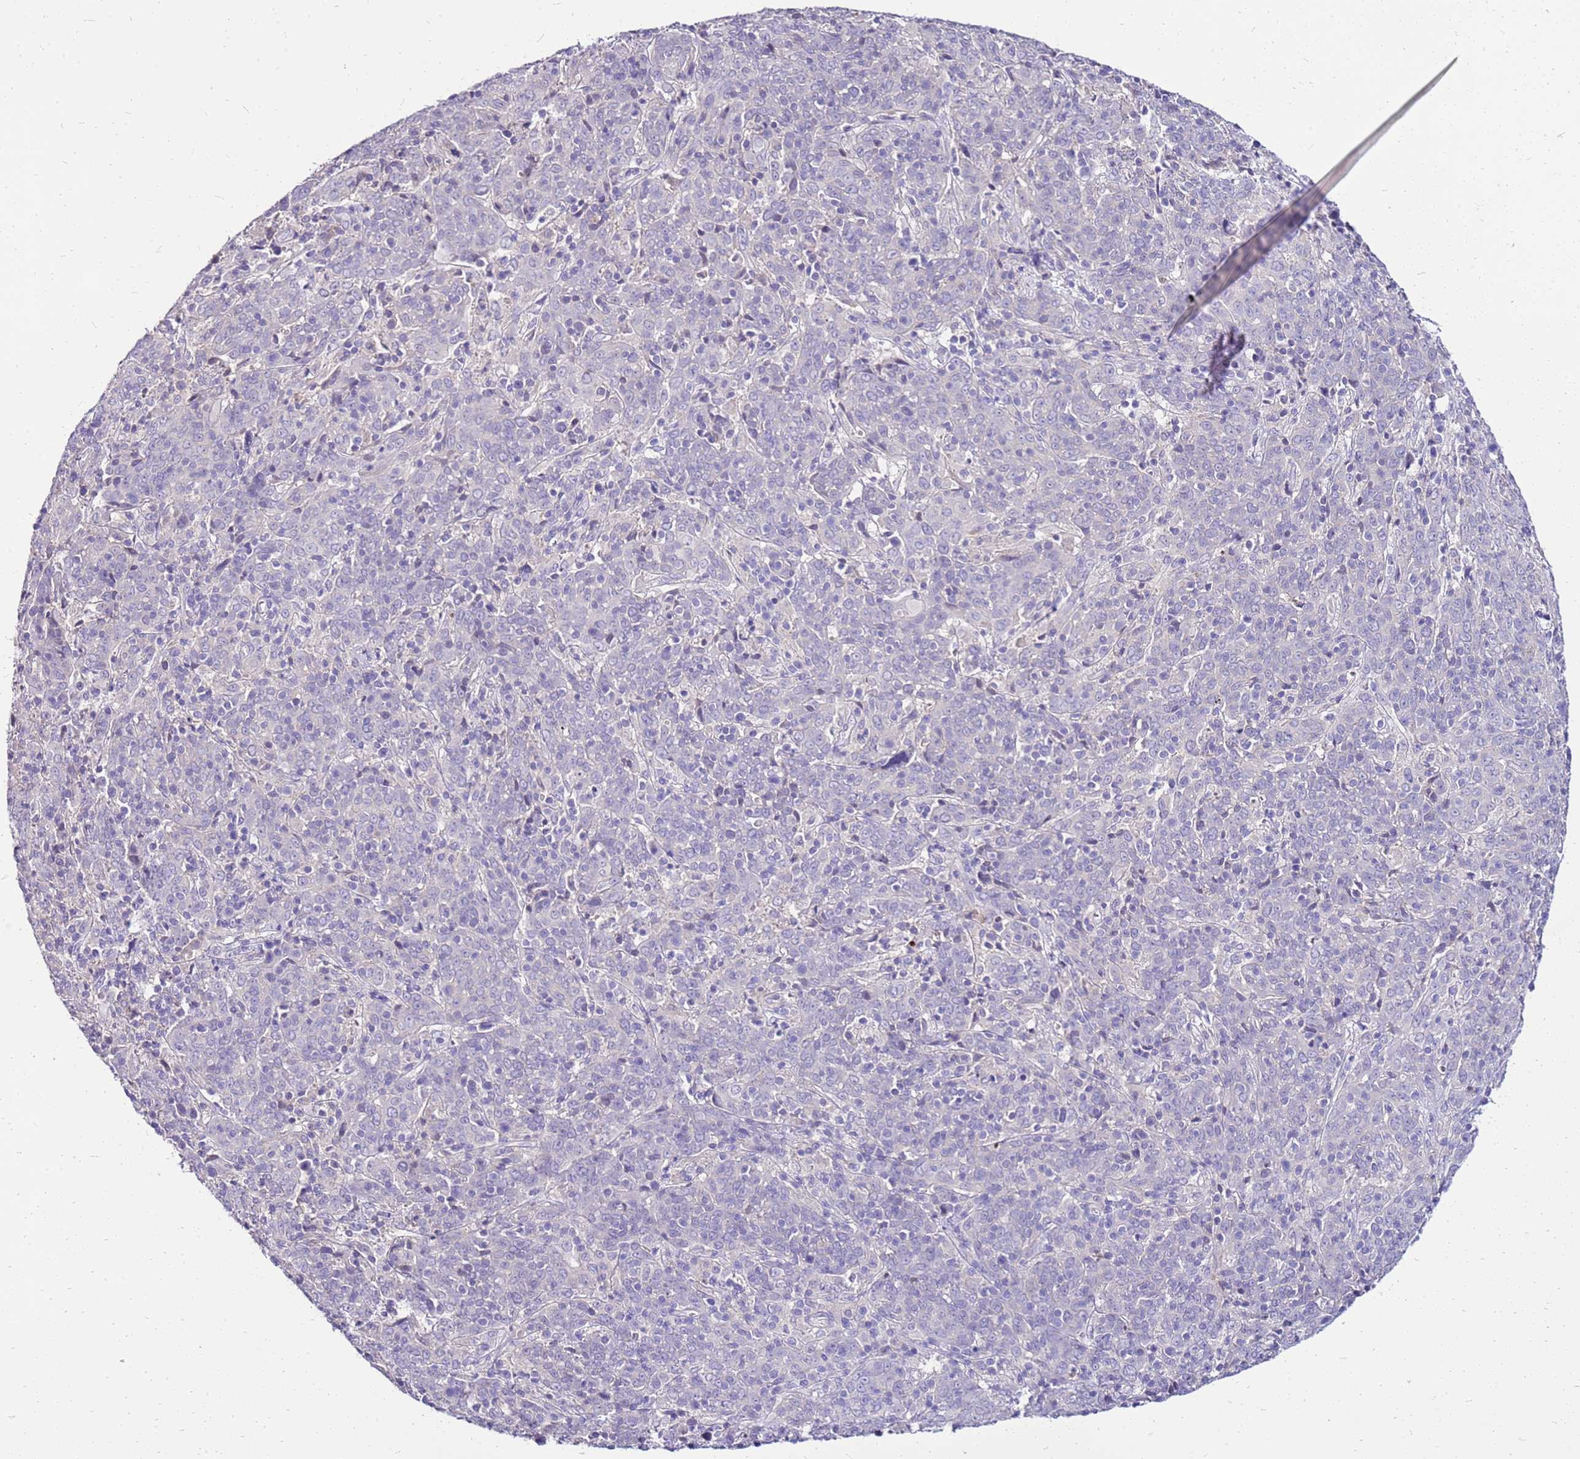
{"staining": {"intensity": "negative", "quantity": "none", "location": "none"}, "tissue": "cervical cancer", "cell_type": "Tumor cells", "image_type": "cancer", "snomed": [{"axis": "morphology", "description": "Squamous cell carcinoma, NOS"}, {"axis": "topography", "description": "Cervix"}], "caption": "This is an immunohistochemistry (IHC) histopathology image of cervical cancer. There is no positivity in tumor cells.", "gene": "DCDC2B", "patient": {"sex": "female", "age": 67}}